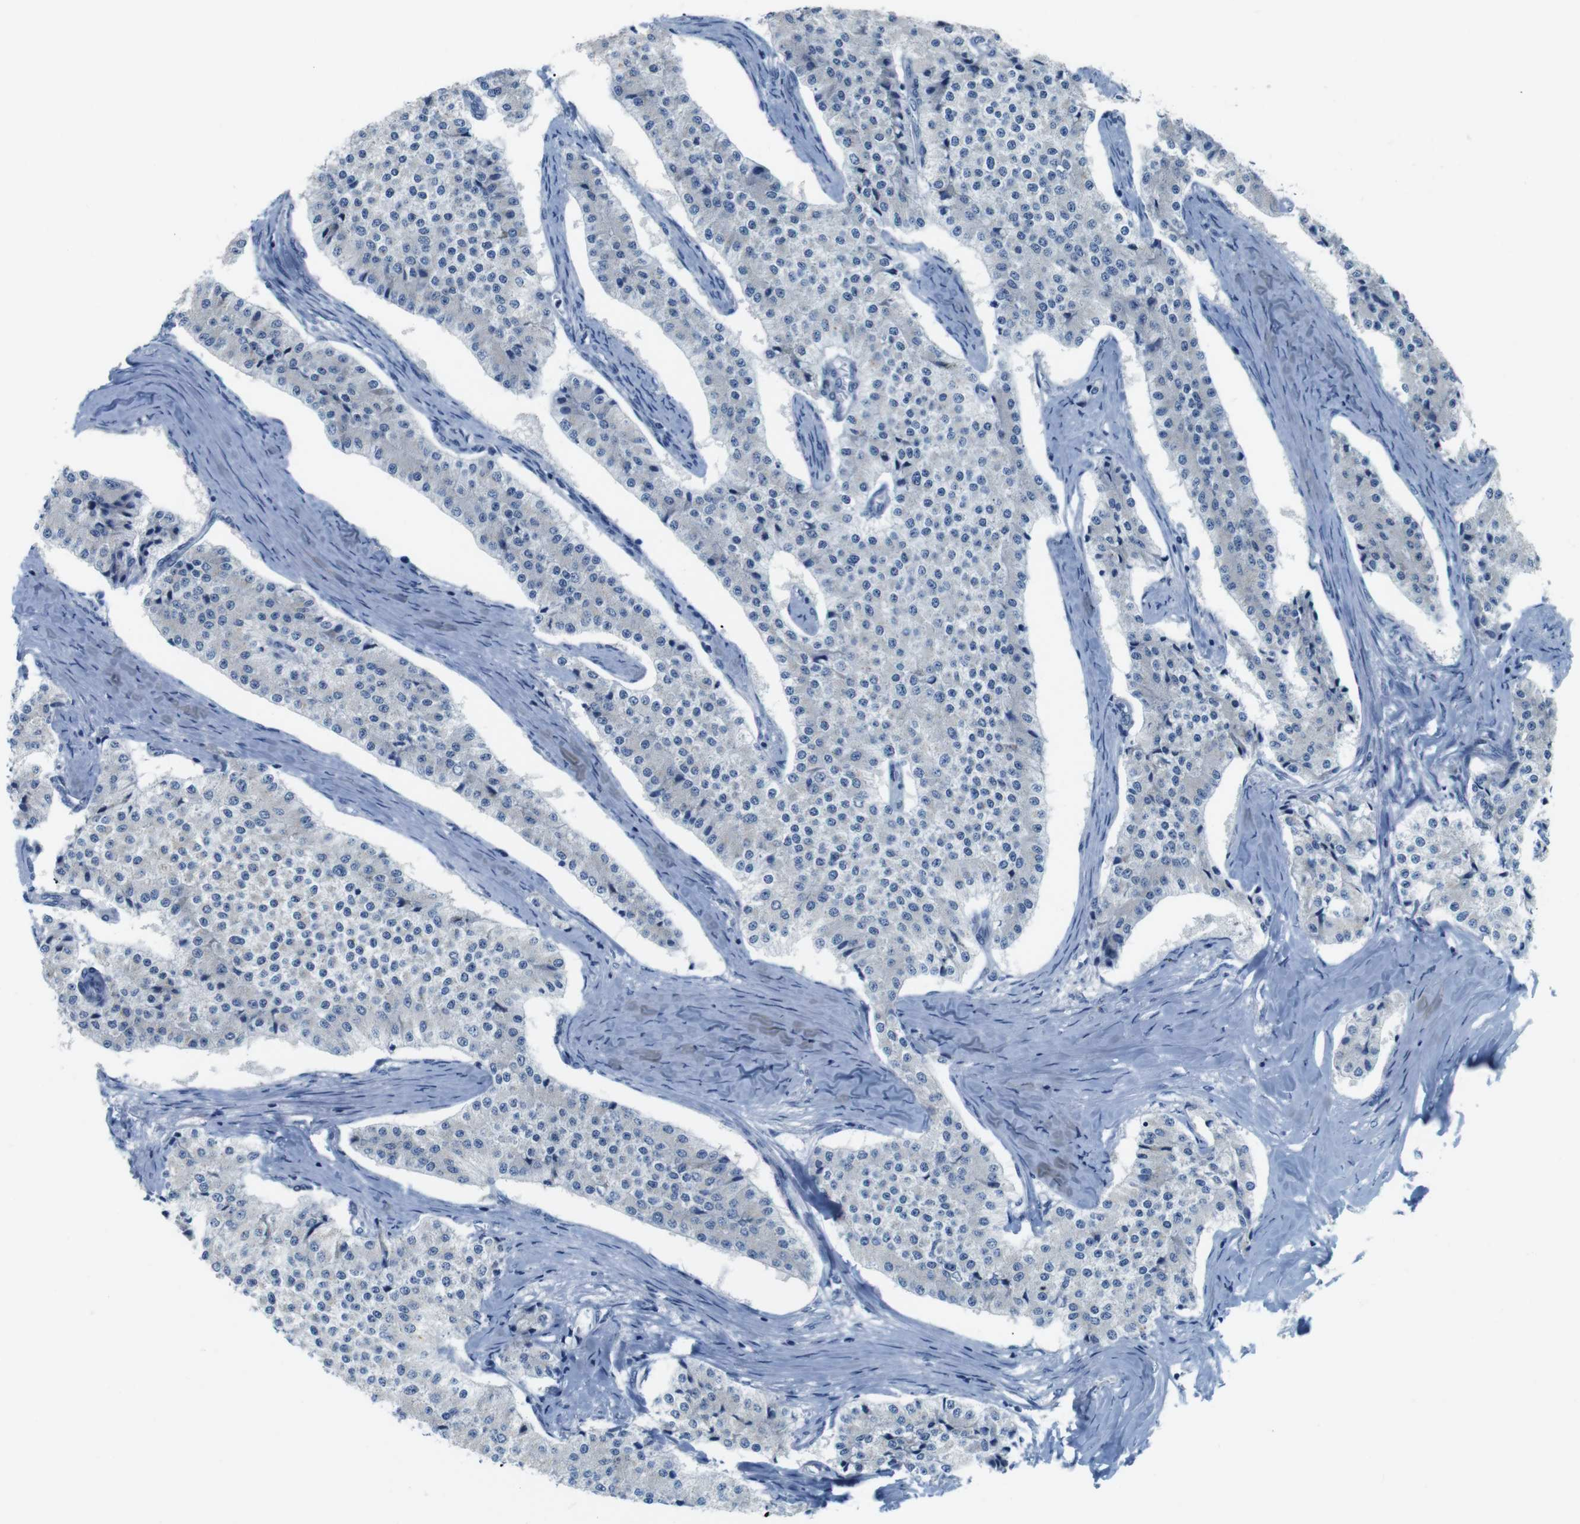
{"staining": {"intensity": "negative", "quantity": "none", "location": "none"}, "tissue": "carcinoid", "cell_type": "Tumor cells", "image_type": "cancer", "snomed": [{"axis": "morphology", "description": "Carcinoid, malignant, NOS"}, {"axis": "topography", "description": "Colon"}], "caption": "Carcinoid stained for a protein using immunohistochemistry (IHC) exhibits no expression tumor cells.", "gene": "GOLGA2", "patient": {"sex": "female", "age": 52}}